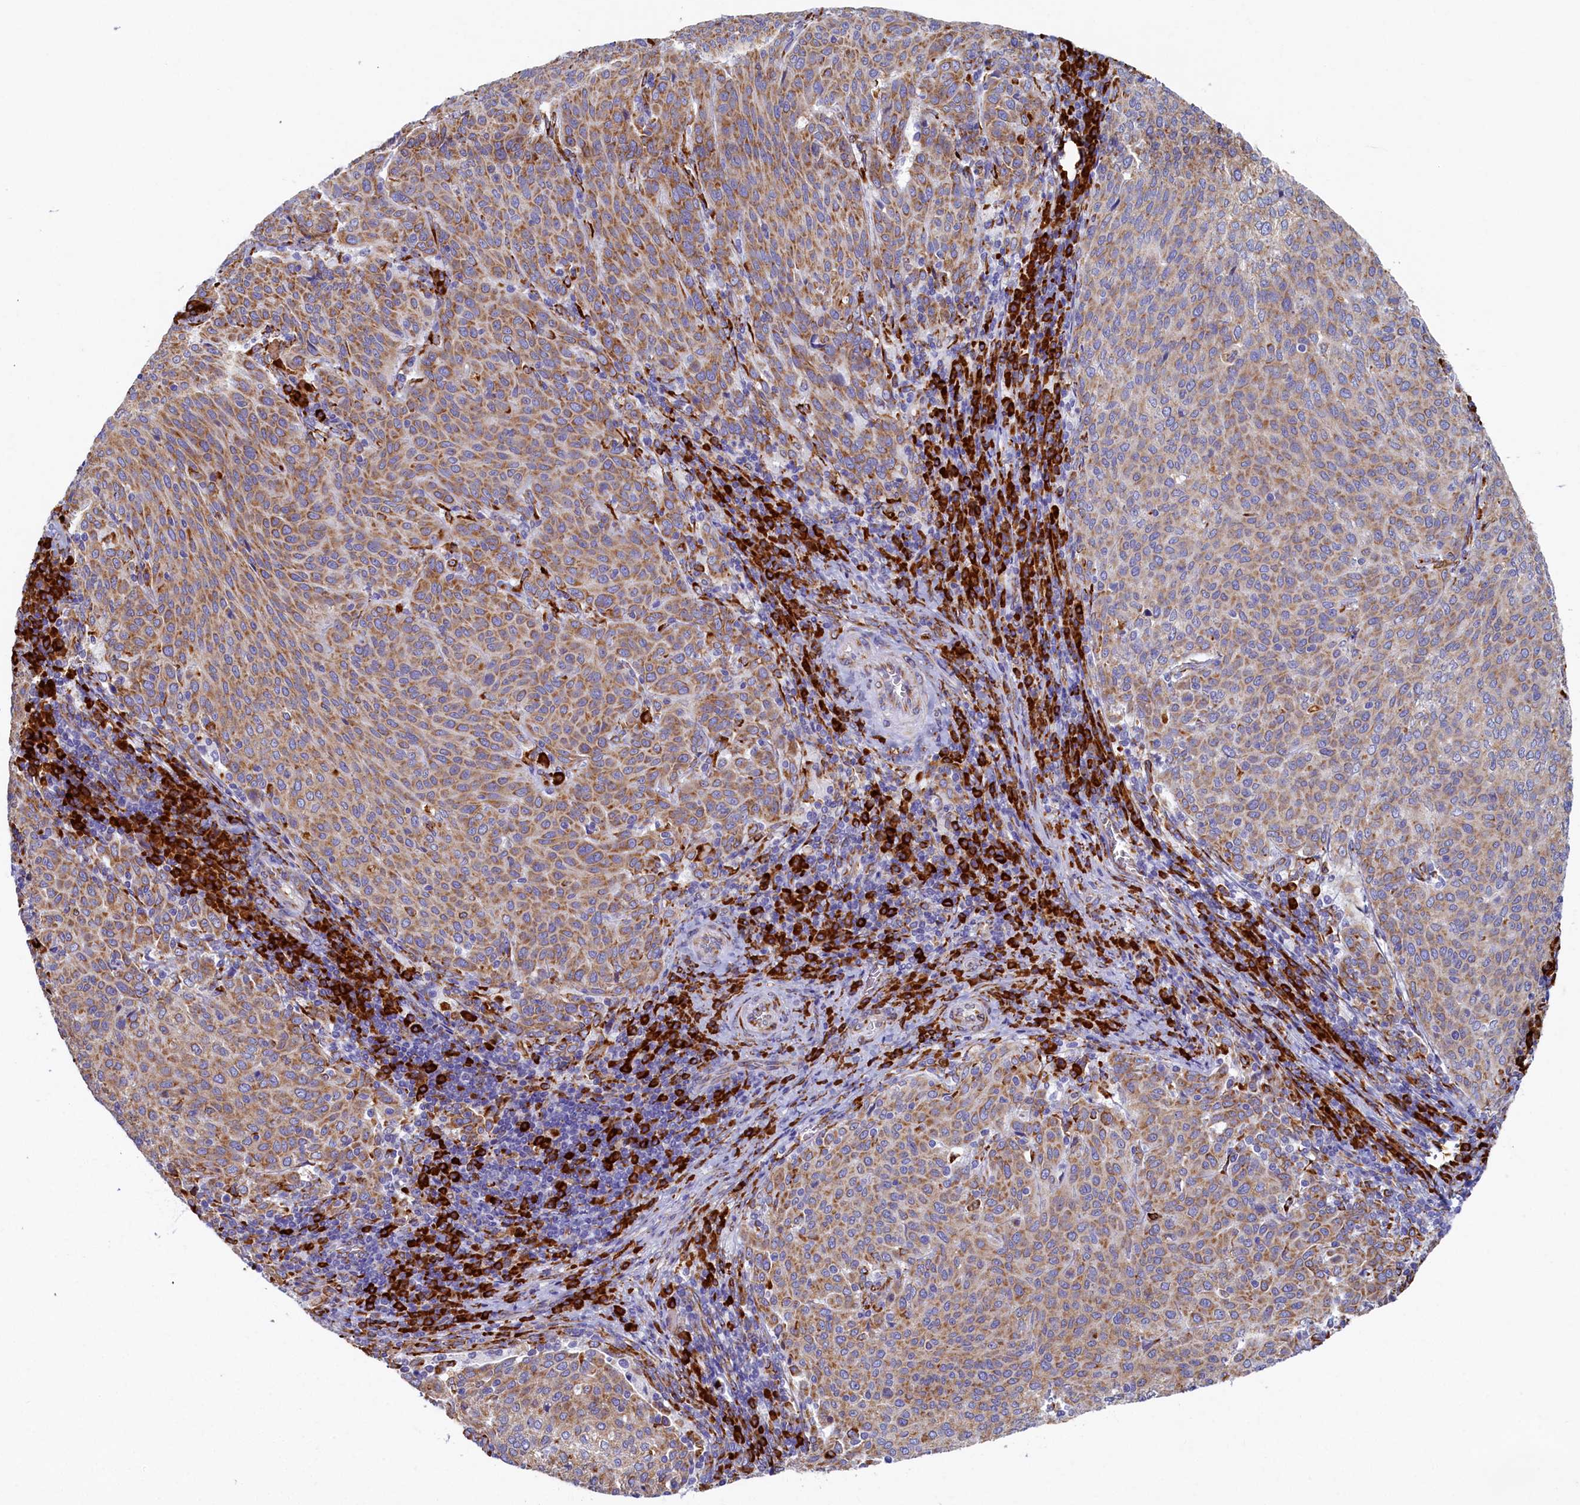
{"staining": {"intensity": "moderate", "quantity": ">75%", "location": "cytoplasmic/membranous"}, "tissue": "cervical cancer", "cell_type": "Tumor cells", "image_type": "cancer", "snomed": [{"axis": "morphology", "description": "Squamous cell carcinoma, NOS"}, {"axis": "topography", "description": "Cervix"}], "caption": "Human cervical cancer (squamous cell carcinoma) stained with a brown dye exhibits moderate cytoplasmic/membranous positive staining in approximately >75% of tumor cells.", "gene": "TMEM18", "patient": {"sex": "female", "age": 46}}